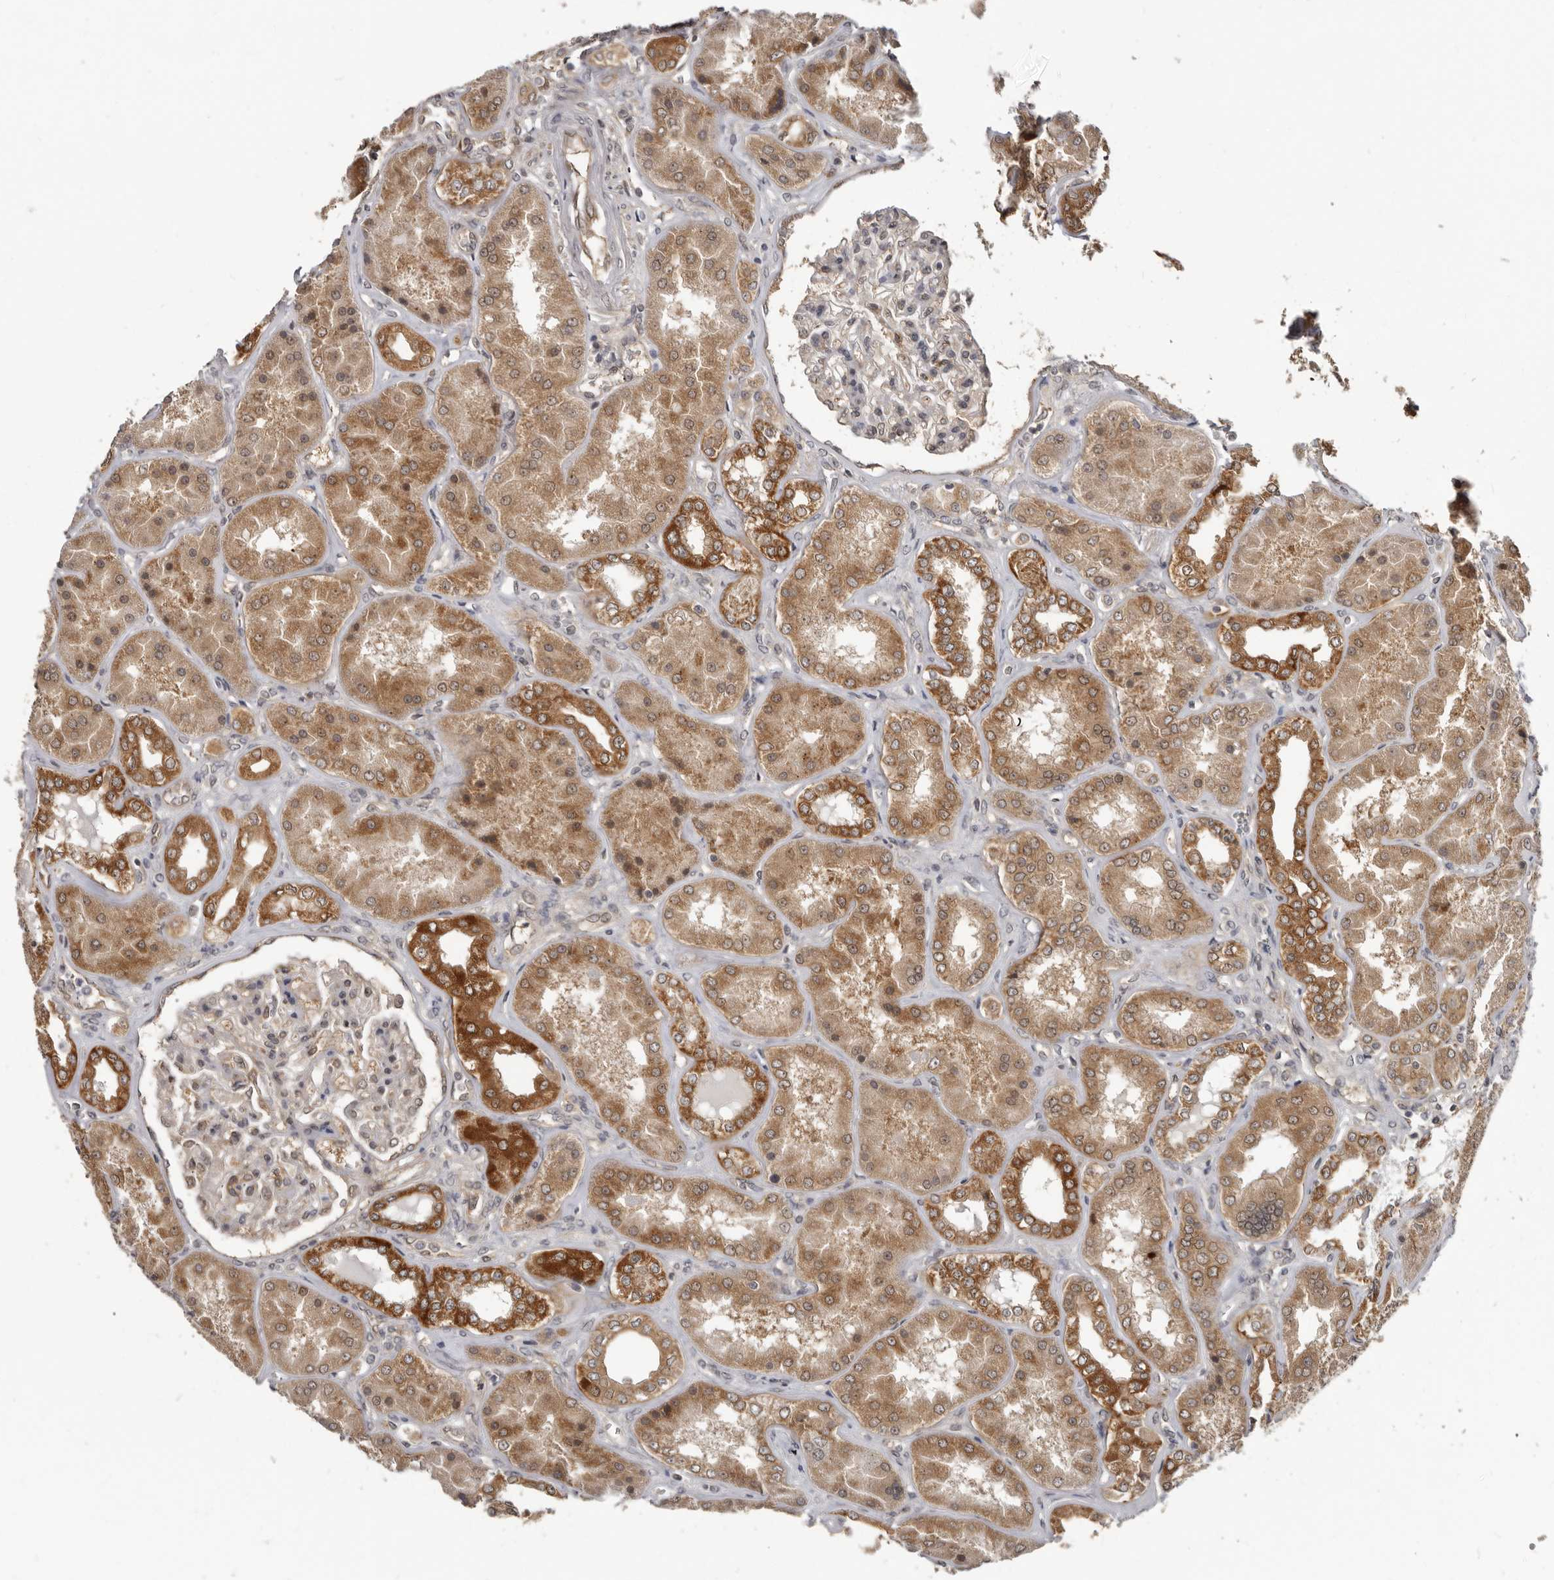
{"staining": {"intensity": "moderate", "quantity": "25%-75%", "location": "nuclear"}, "tissue": "kidney", "cell_type": "Cells in glomeruli", "image_type": "normal", "snomed": [{"axis": "morphology", "description": "Normal tissue, NOS"}, {"axis": "topography", "description": "Kidney"}], "caption": "A brown stain labels moderate nuclear staining of a protein in cells in glomeruli of normal human kidney.", "gene": "BAD", "patient": {"sex": "female", "age": 56}}